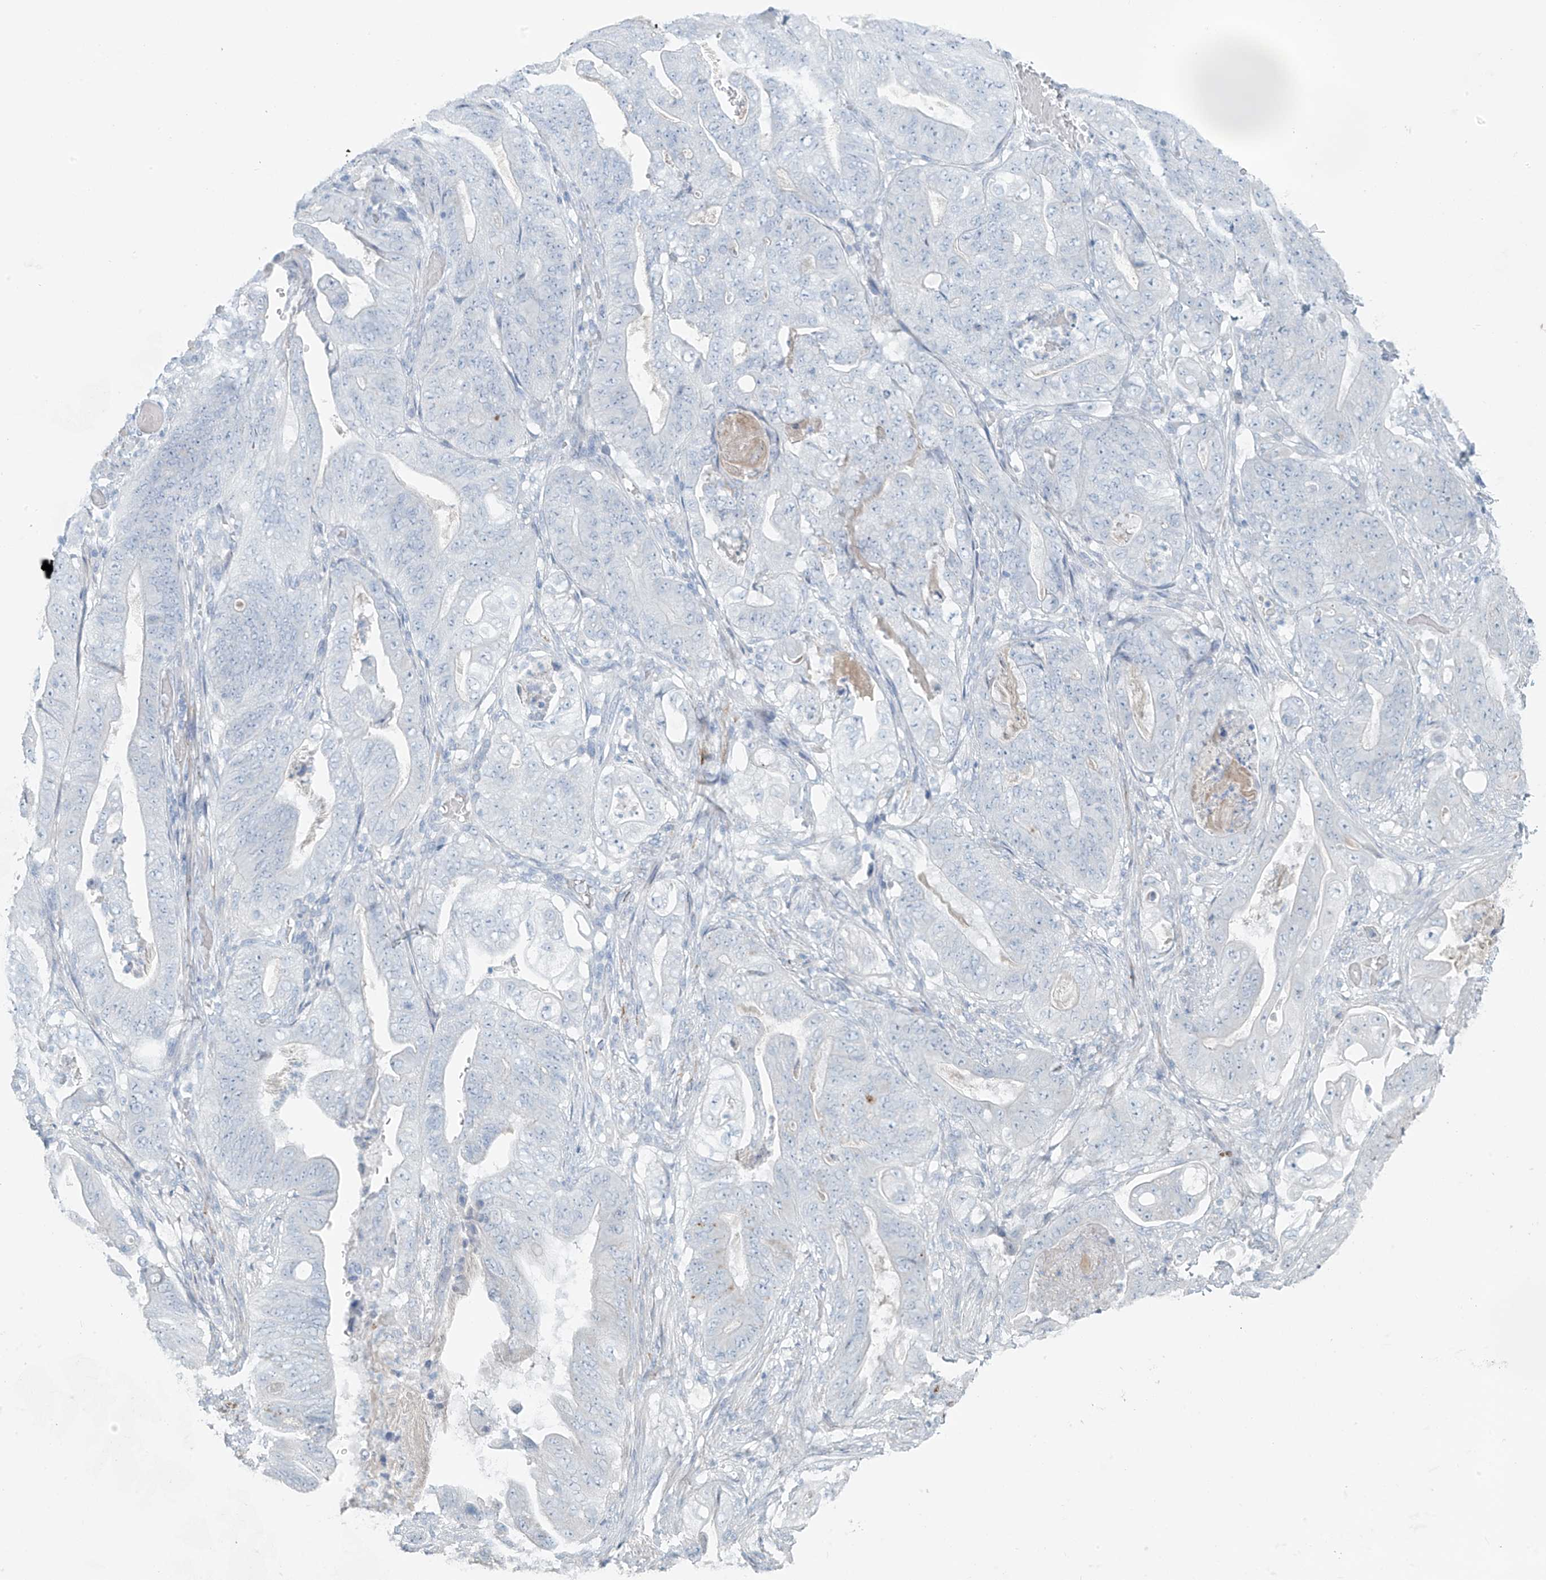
{"staining": {"intensity": "negative", "quantity": "none", "location": "none"}, "tissue": "stomach cancer", "cell_type": "Tumor cells", "image_type": "cancer", "snomed": [{"axis": "morphology", "description": "Adenocarcinoma, NOS"}, {"axis": "topography", "description": "Stomach"}], "caption": "IHC of human adenocarcinoma (stomach) demonstrates no positivity in tumor cells. (DAB immunohistochemistry (IHC), high magnification).", "gene": "SLC25A43", "patient": {"sex": "female", "age": 73}}